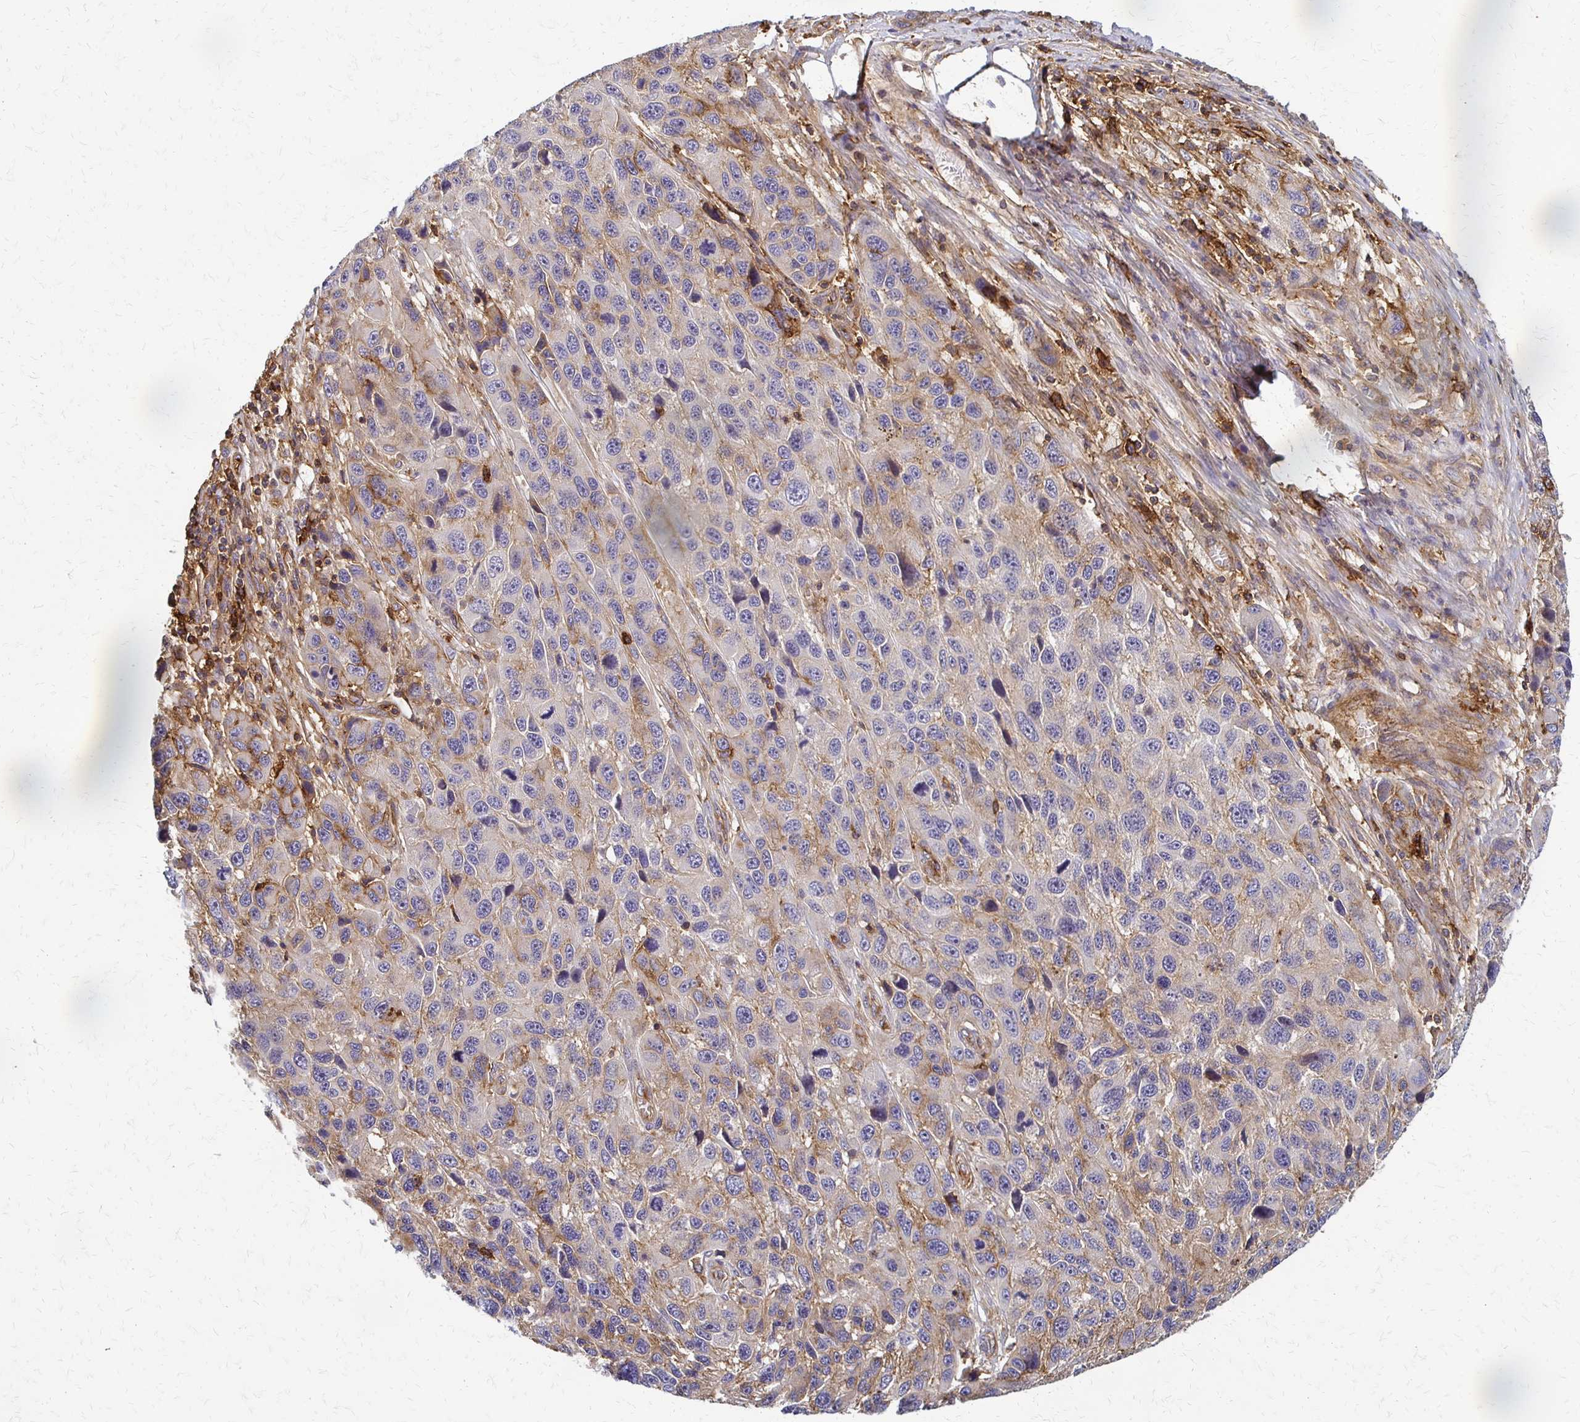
{"staining": {"intensity": "weak", "quantity": "<25%", "location": "cytoplasmic/membranous"}, "tissue": "melanoma", "cell_type": "Tumor cells", "image_type": "cancer", "snomed": [{"axis": "morphology", "description": "Malignant melanoma, NOS"}, {"axis": "topography", "description": "Skin"}], "caption": "Malignant melanoma was stained to show a protein in brown. There is no significant positivity in tumor cells.", "gene": "SLC9A9", "patient": {"sex": "male", "age": 53}}